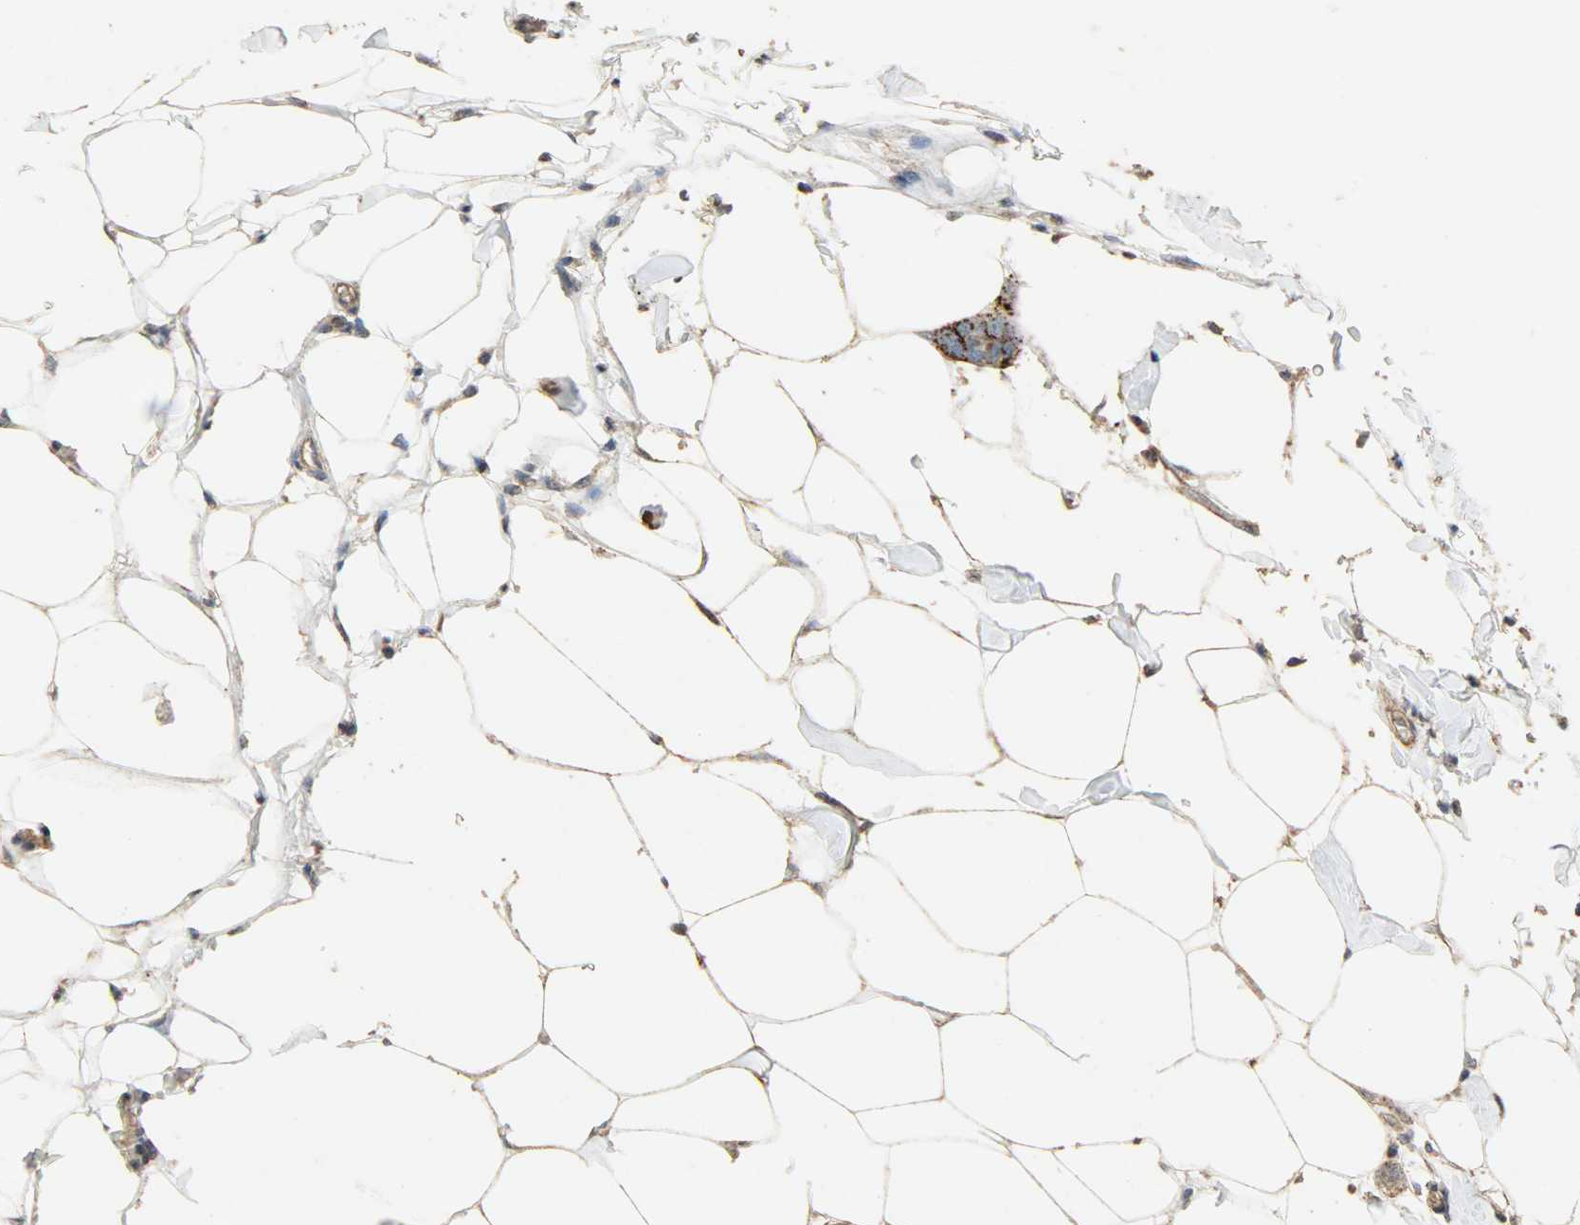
{"staining": {"intensity": "strong", "quantity": "25%-75%", "location": "cytoplasmic/membranous"}, "tissue": "breast cancer", "cell_type": "Tumor cells", "image_type": "cancer", "snomed": [{"axis": "morphology", "description": "Normal tissue, NOS"}, {"axis": "morphology", "description": "Duct carcinoma"}, {"axis": "topography", "description": "Breast"}], "caption": "Breast cancer (invasive ductal carcinoma) was stained to show a protein in brown. There is high levels of strong cytoplasmic/membranous staining in about 25%-75% of tumor cells.", "gene": "TPM4", "patient": {"sex": "female", "age": 50}}